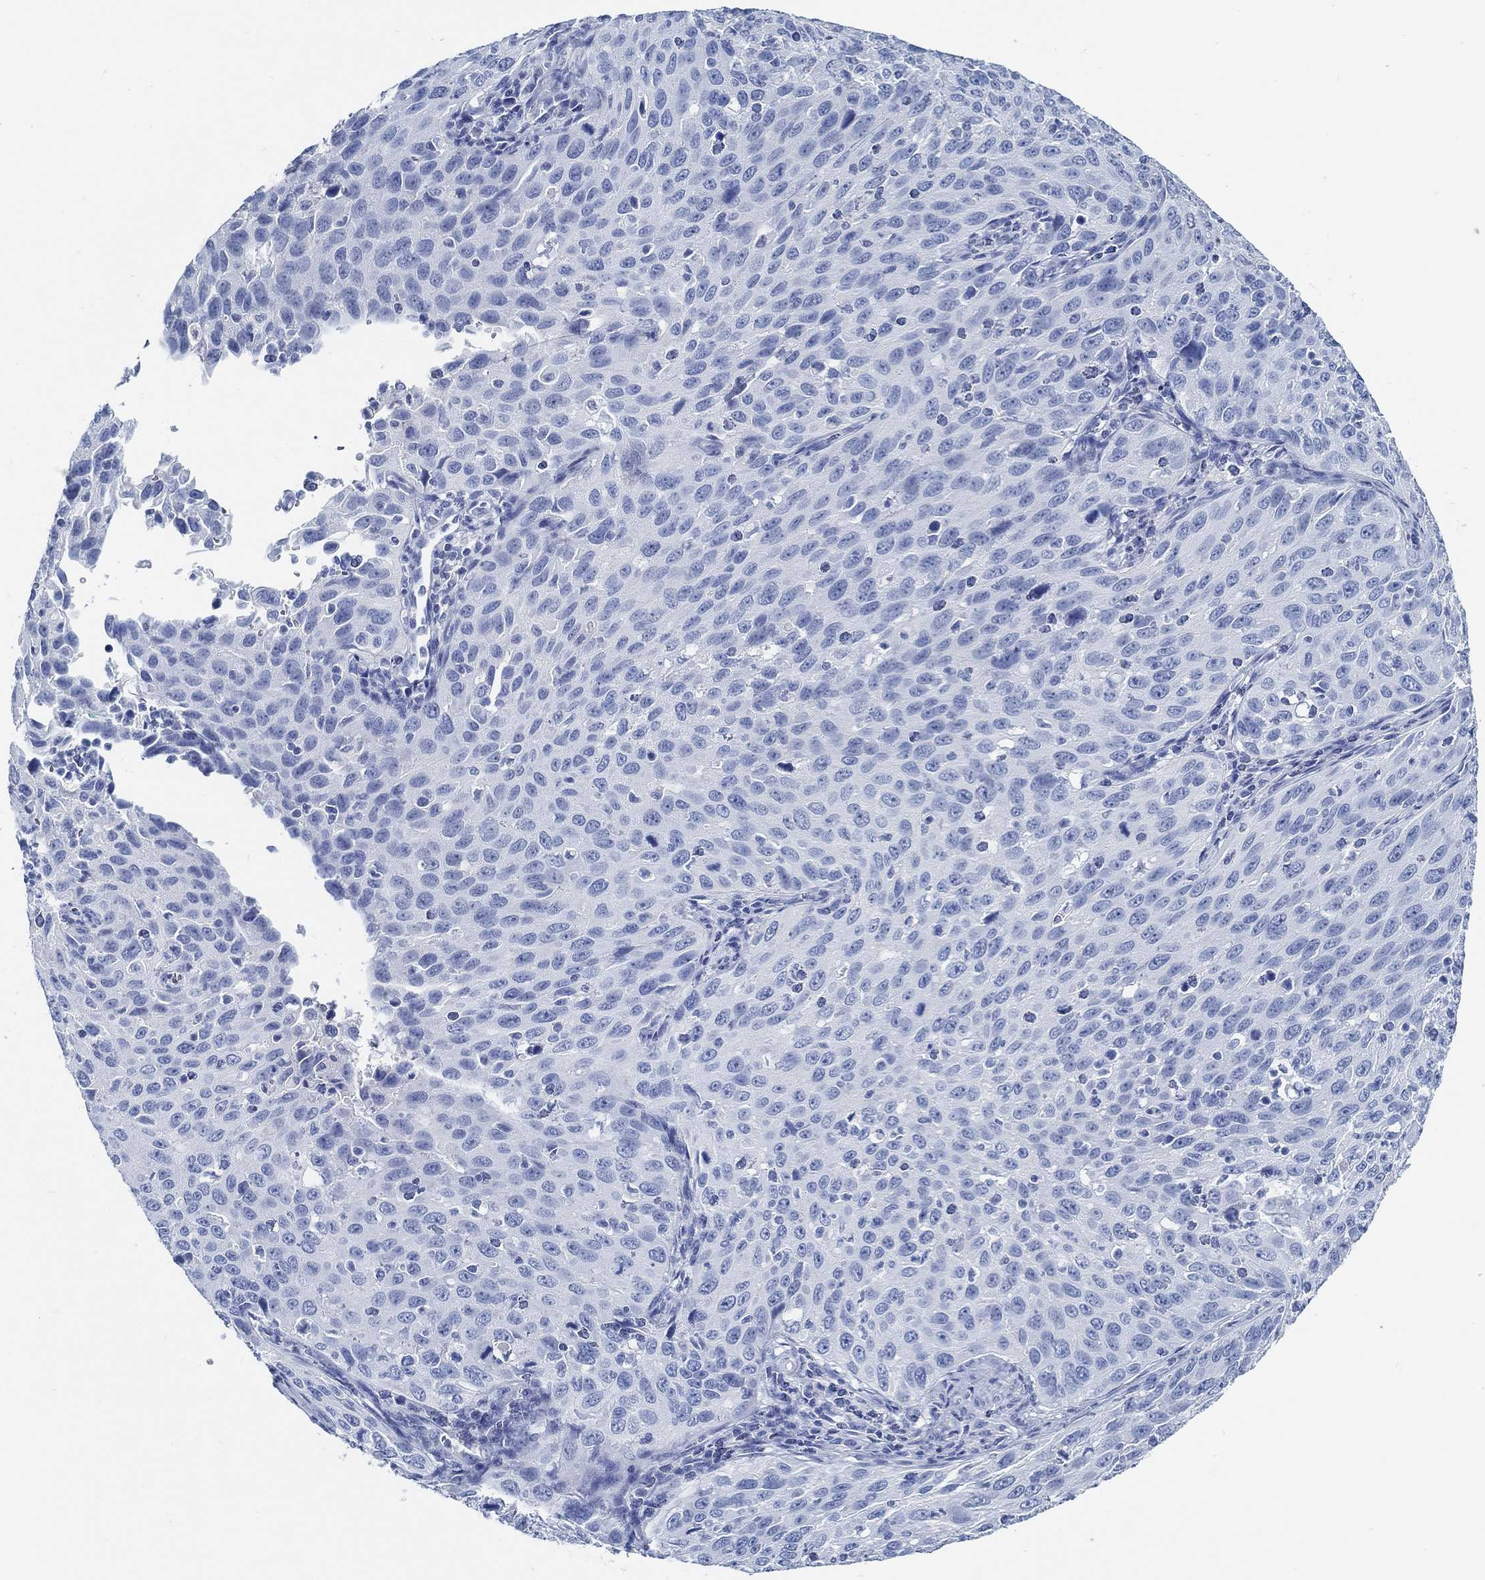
{"staining": {"intensity": "negative", "quantity": "none", "location": "none"}, "tissue": "cervical cancer", "cell_type": "Tumor cells", "image_type": "cancer", "snomed": [{"axis": "morphology", "description": "Squamous cell carcinoma, NOS"}, {"axis": "topography", "description": "Cervix"}], "caption": "Immunohistochemical staining of human squamous cell carcinoma (cervical) demonstrates no significant positivity in tumor cells.", "gene": "SLC45A1", "patient": {"sex": "female", "age": 26}}